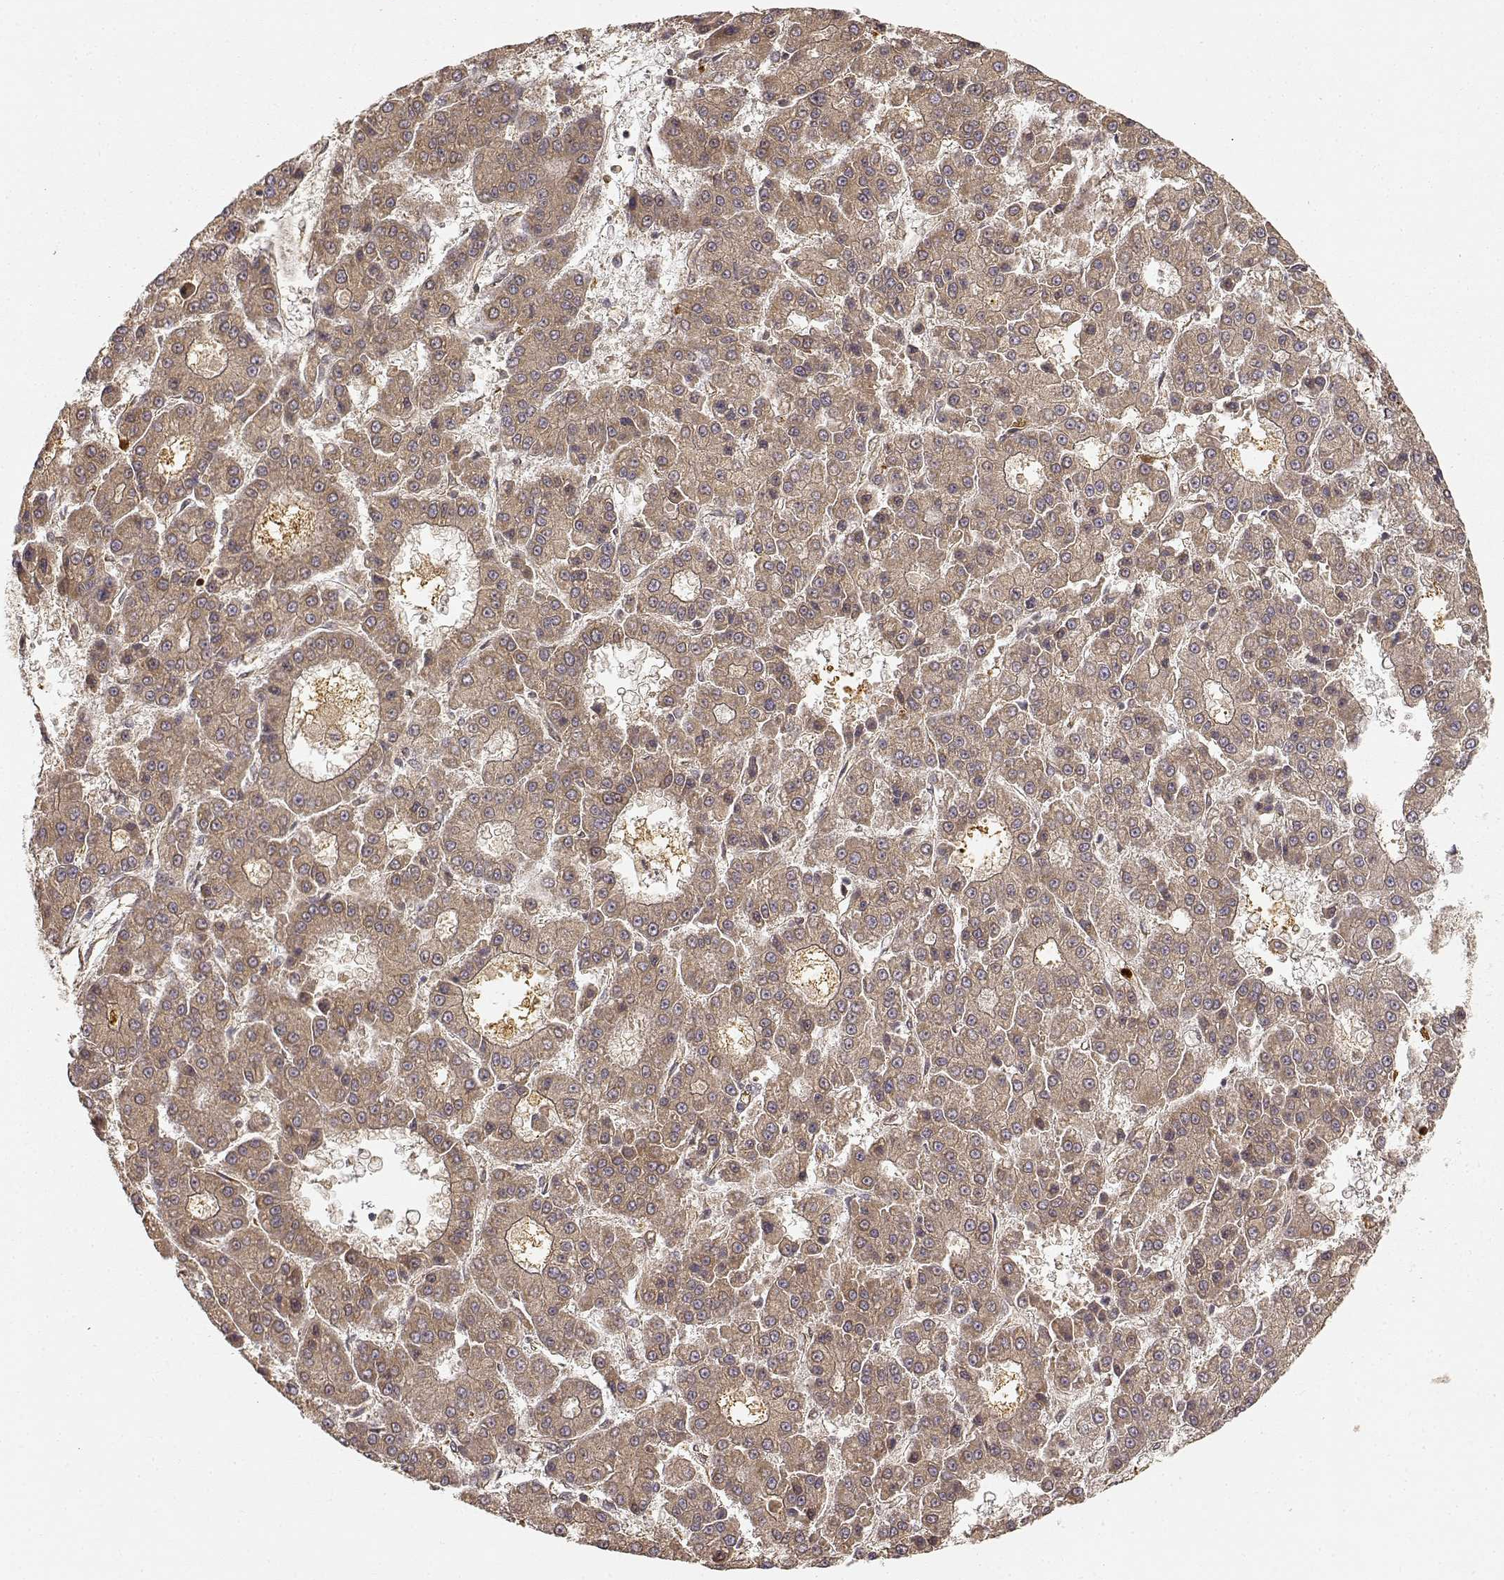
{"staining": {"intensity": "weak", "quantity": ">75%", "location": "cytoplasmic/membranous"}, "tissue": "liver cancer", "cell_type": "Tumor cells", "image_type": "cancer", "snomed": [{"axis": "morphology", "description": "Carcinoma, Hepatocellular, NOS"}, {"axis": "topography", "description": "Liver"}], "caption": "Hepatocellular carcinoma (liver) stained for a protein (brown) displays weak cytoplasmic/membranous positive positivity in about >75% of tumor cells.", "gene": "CDK5RAP2", "patient": {"sex": "male", "age": 70}}